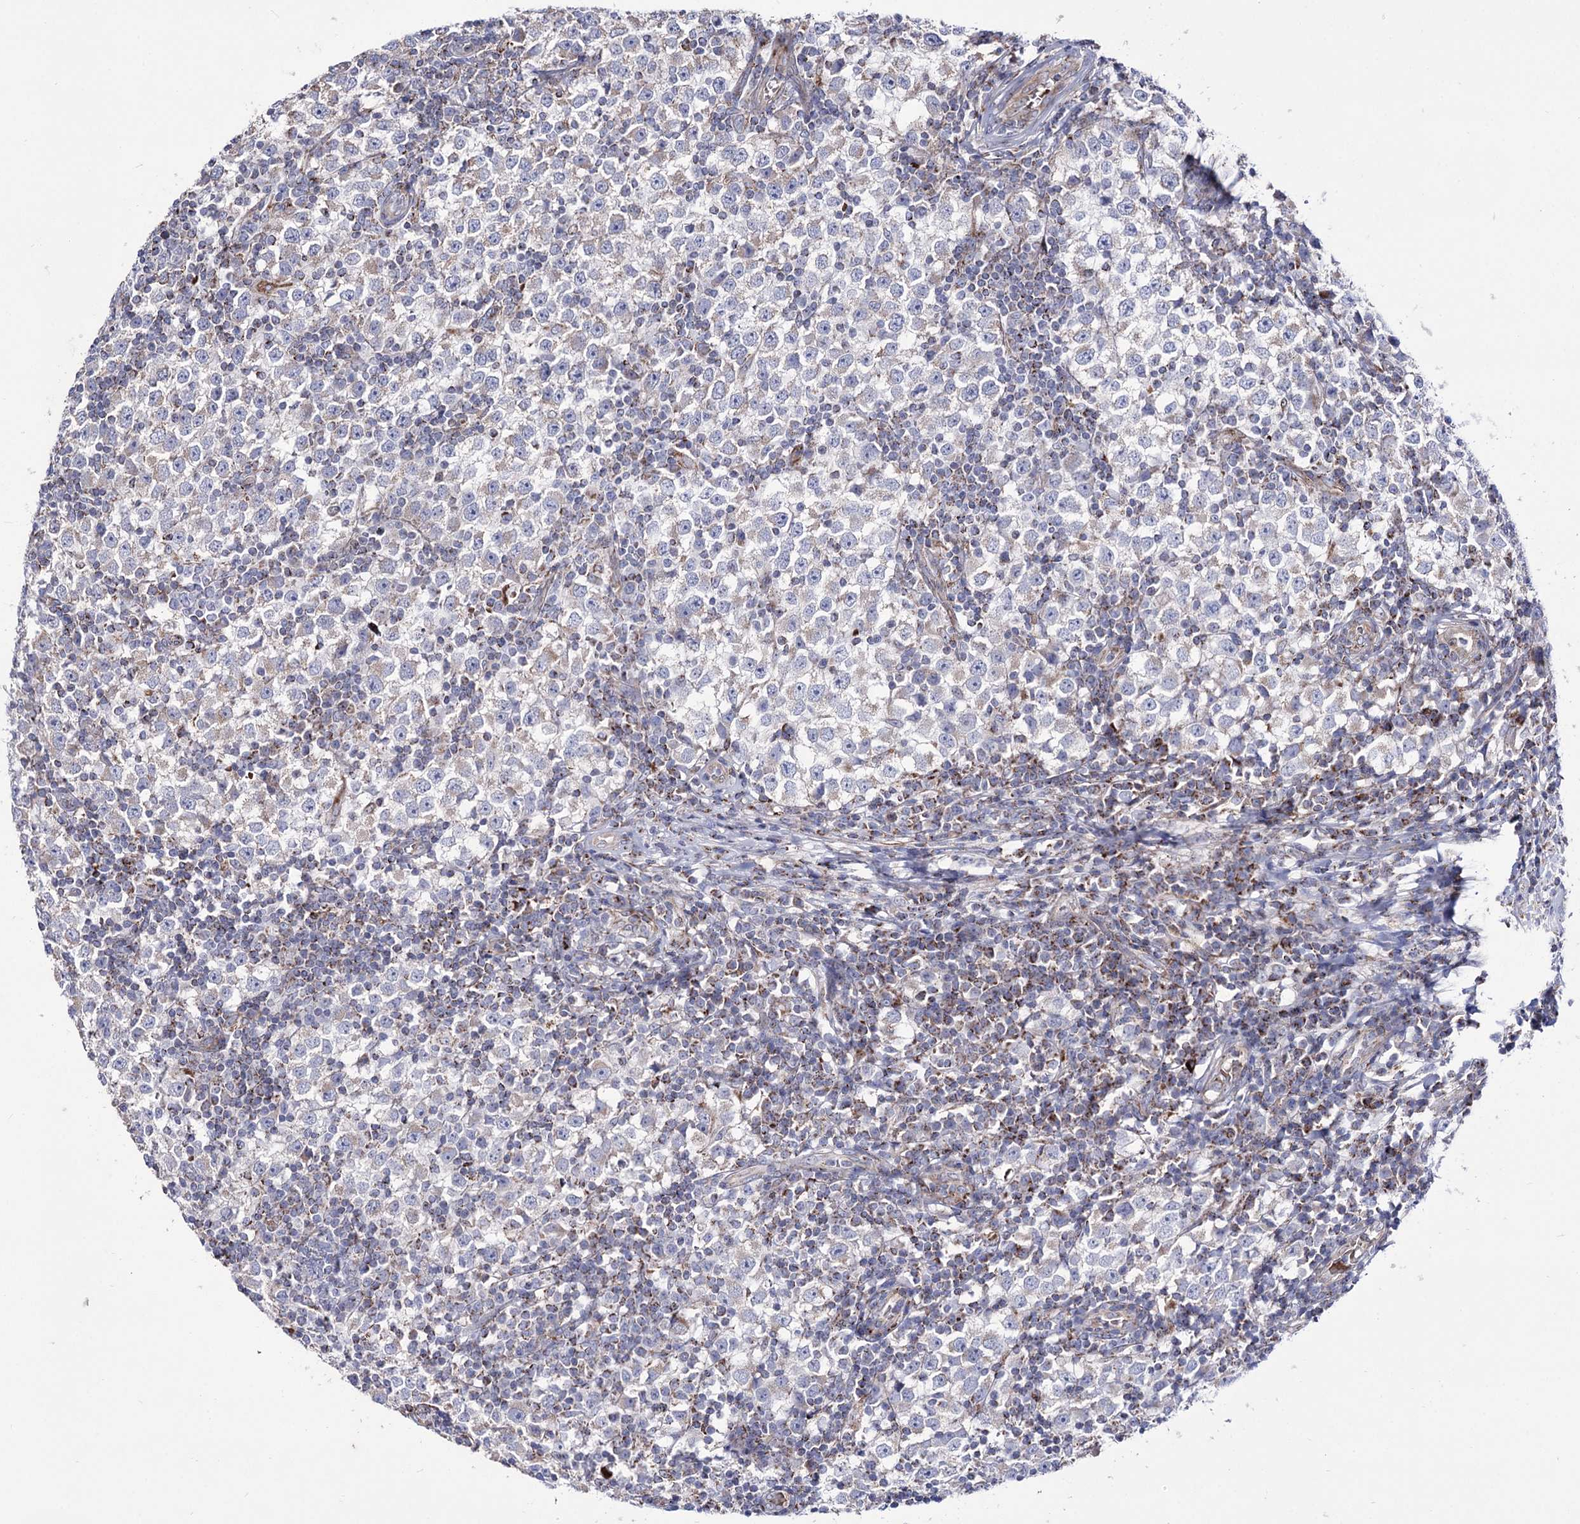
{"staining": {"intensity": "negative", "quantity": "none", "location": "none"}, "tissue": "testis cancer", "cell_type": "Tumor cells", "image_type": "cancer", "snomed": [{"axis": "morphology", "description": "Seminoma, NOS"}, {"axis": "topography", "description": "Testis"}], "caption": "DAB immunohistochemical staining of testis seminoma displays no significant expression in tumor cells.", "gene": "OSBPL5", "patient": {"sex": "male", "age": 65}}